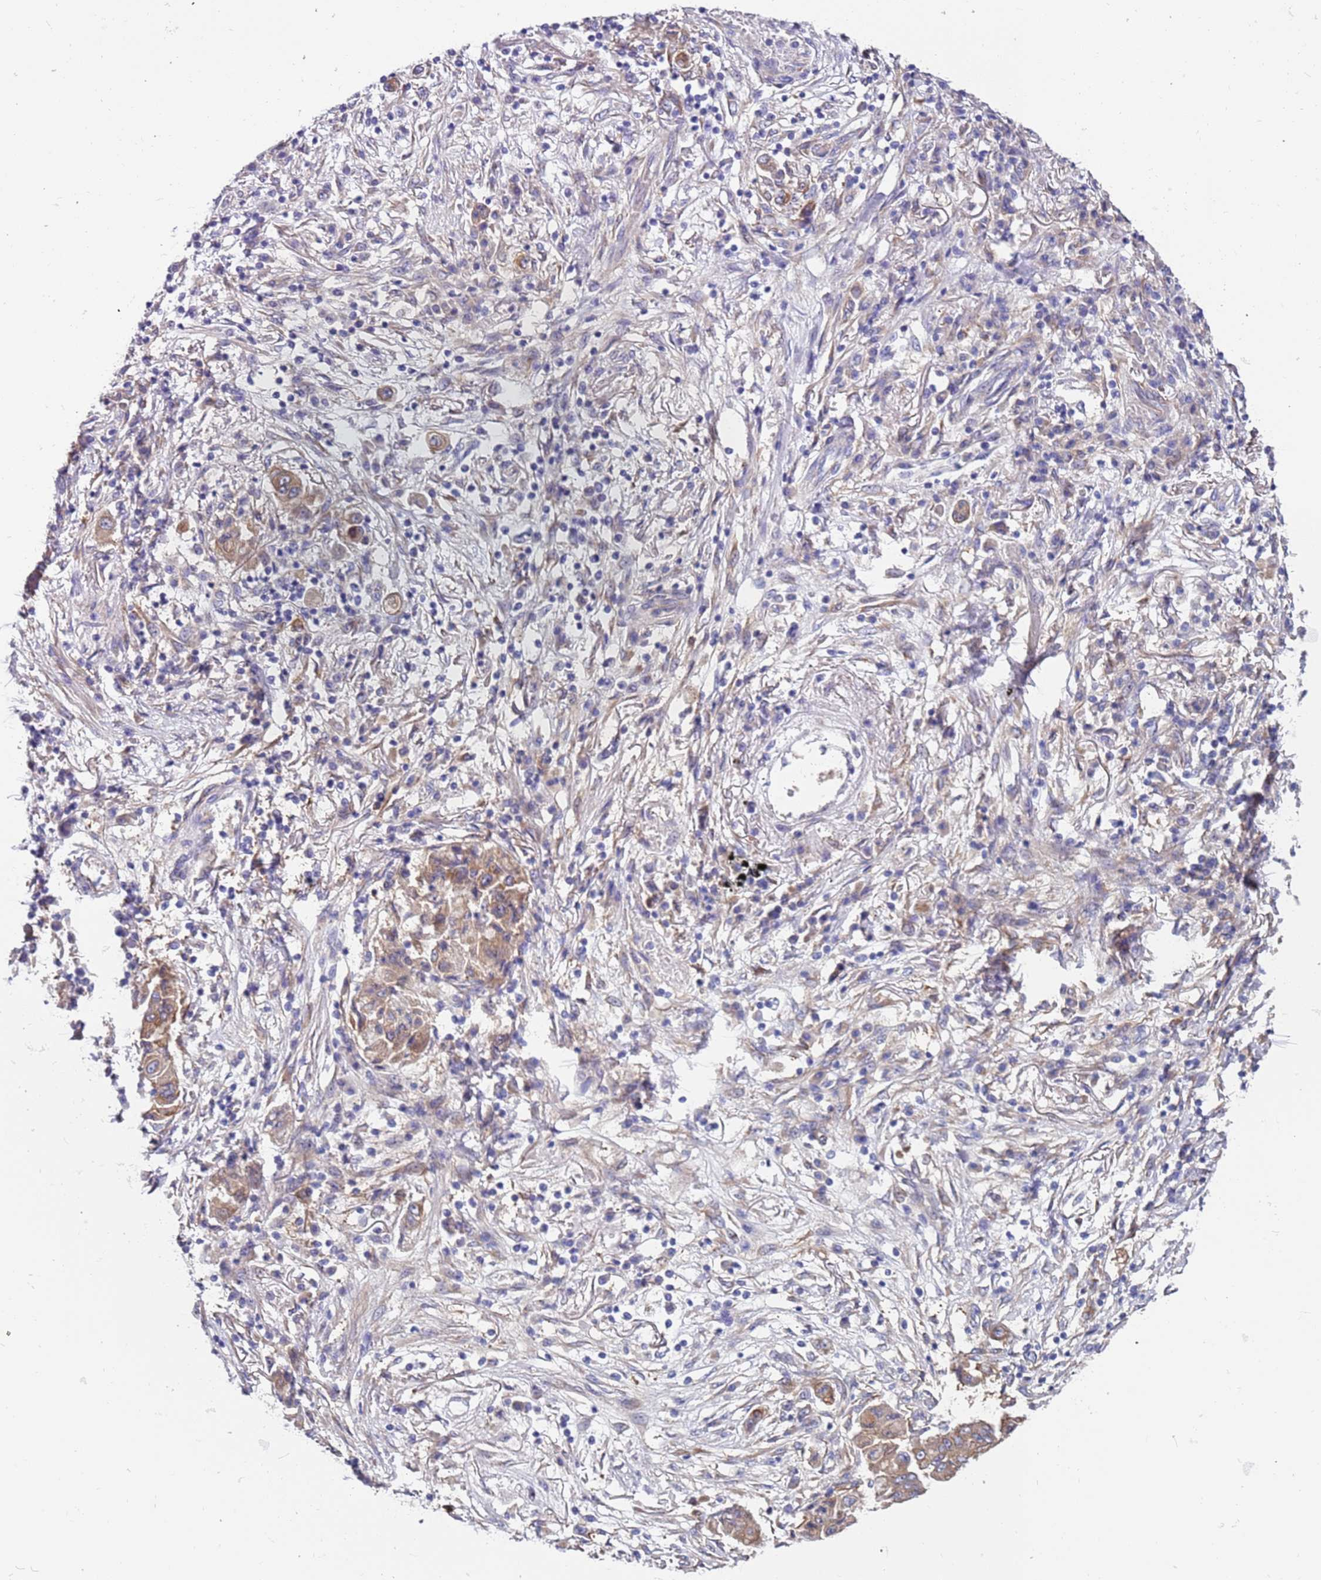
{"staining": {"intensity": "moderate", "quantity": ">75%", "location": "cytoplasmic/membranous"}, "tissue": "lung cancer", "cell_type": "Tumor cells", "image_type": "cancer", "snomed": [{"axis": "morphology", "description": "Squamous cell carcinoma, NOS"}, {"axis": "topography", "description": "Lung"}], "caption": "Lung cancer (squamous cell carcinoma) stained with a protein marker reveals moderate staining in tumor cells.", "gene": "LAMB4", "patient": {"sex": "male", "age": 74}}